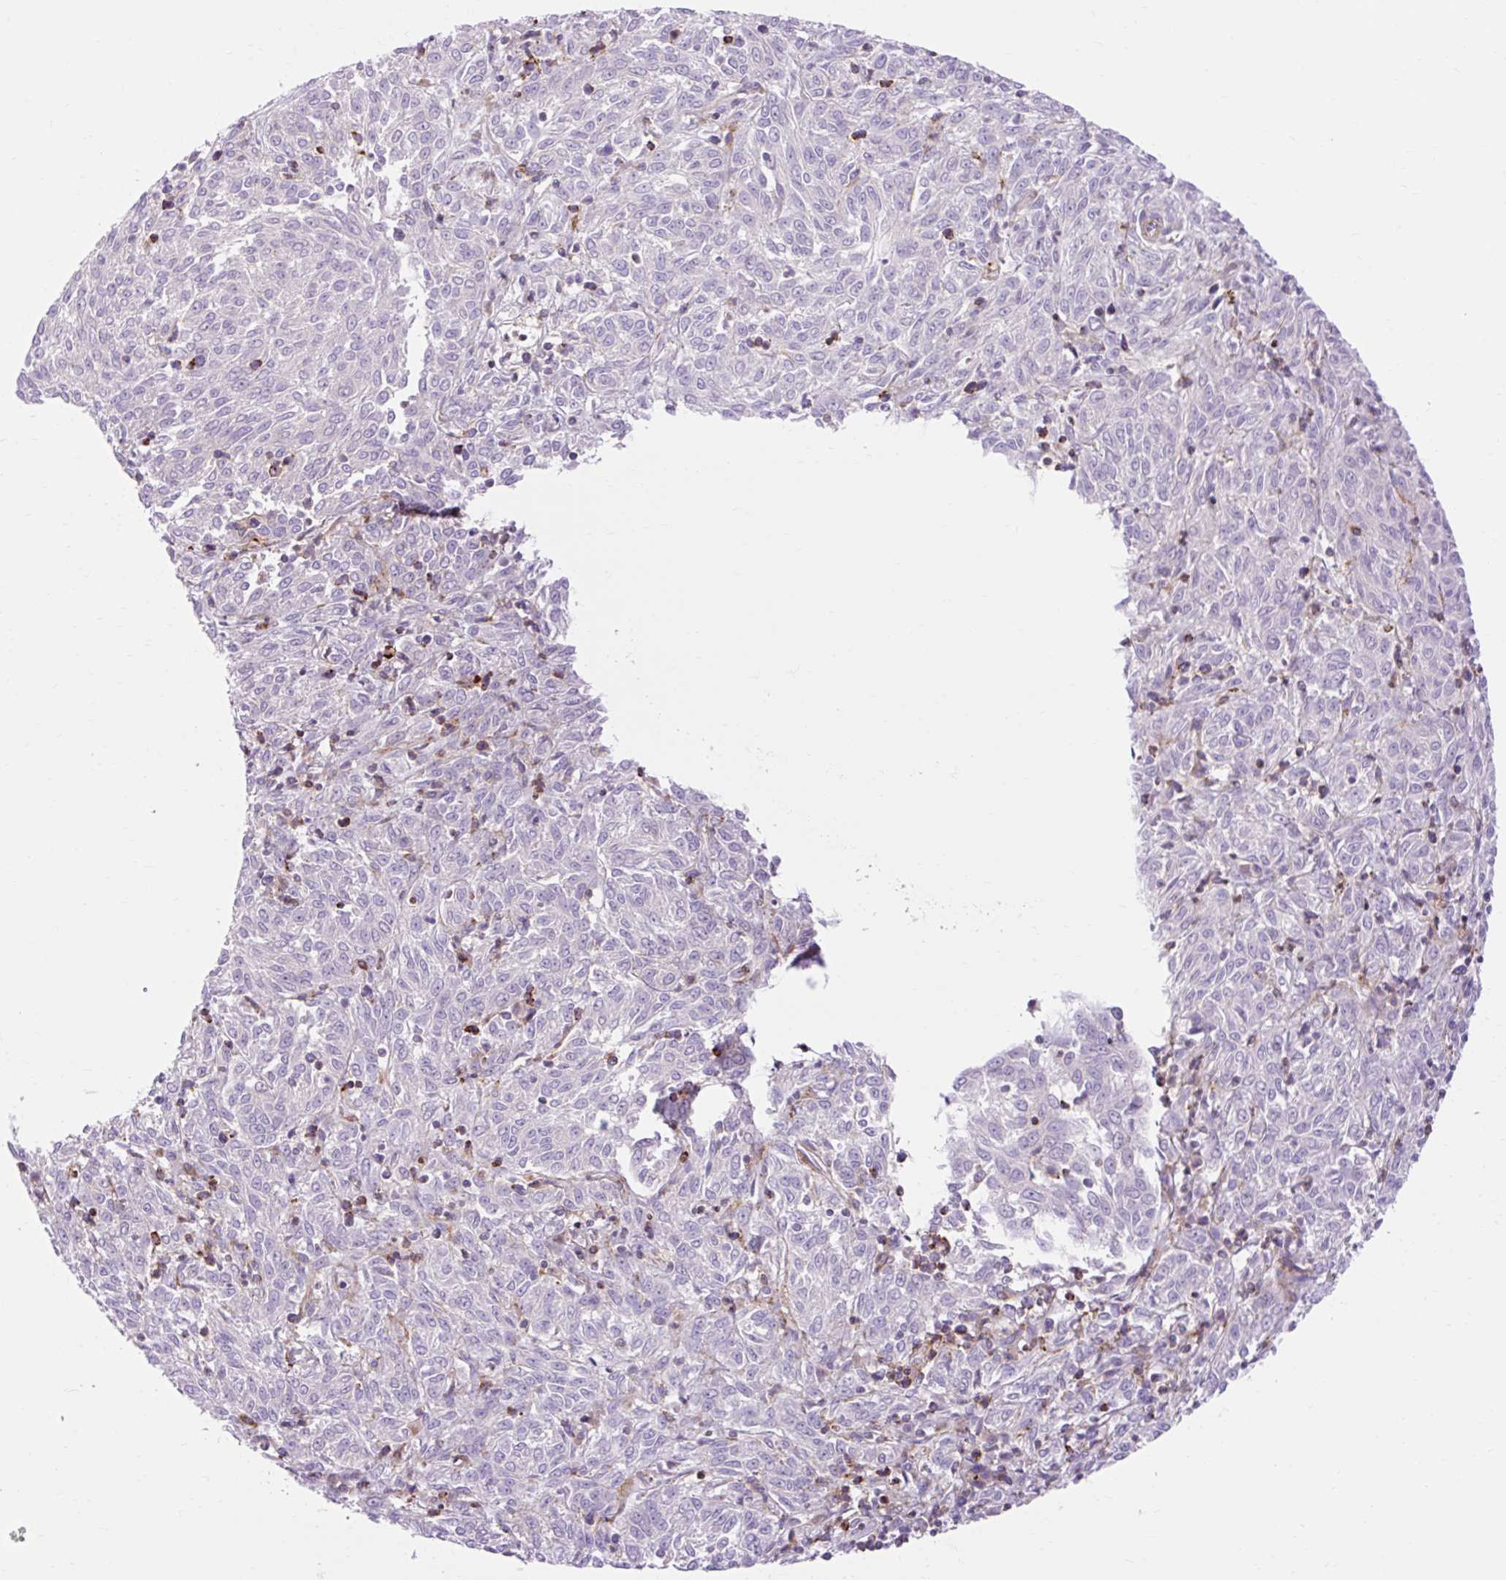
{"staining": {"intensity": "negative", "quantity": "none", "location": "none"}, "tissue": "melanoma", "cell_type": "Tumor cells", "image_type": "cancer", "snomed": [{"axis": "morphology", "description": "Malignant melanoma, NOS"}, {"axis": "topography", "description": "Skin"}], "caption": "Immunohistochemistry of malignant melanoma shows no staining in tumor cells. Brightfield microscopy of immunohistochemistry (IHC) stained with DAB (brown) and hematoxylin (blue), captured at high magnification.", "gene": "CORO7-PAM16", "patient": {"sex": "female", "age": 72}}